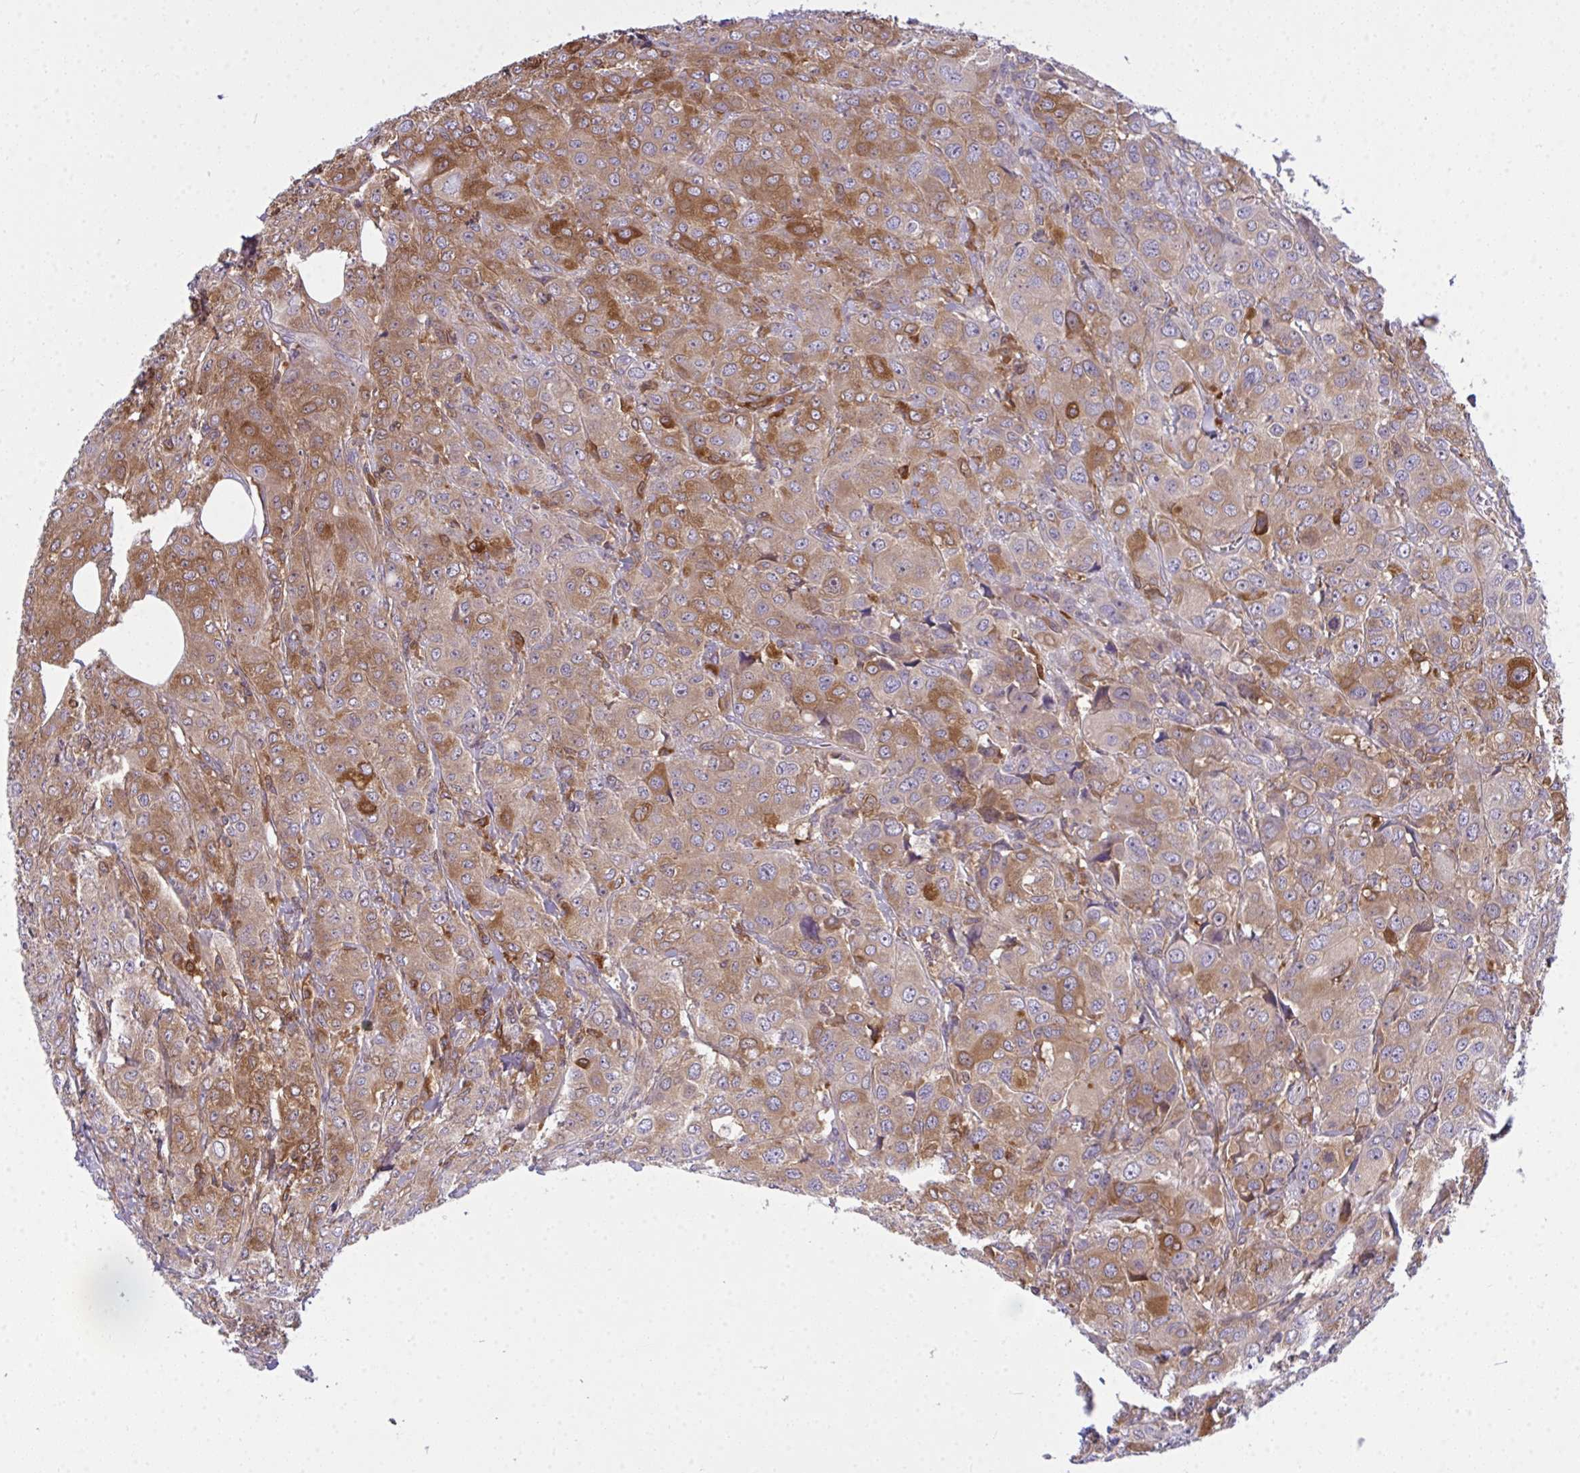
{"staining": {"intensity": "moderate", "quantity": ">75%", "location": "cytoplasmic/membranous"}, "tissue": "breast cancer", "cell_type": "Tumor cells", "image_type": "cancer", "snomed": [{"axis": "morphology", "description": "Duct carcinoma"}, {"axis": "topography", "description": "Breast"}], "caption": "DAB immunohistochemical staining of breast cancer exhibits moderate cytoplasmic/membranous protein expression in approximately >75% of tumor cells.", "gene": "SLC30A6", "patient": {"sex": "female", "age": 43}}